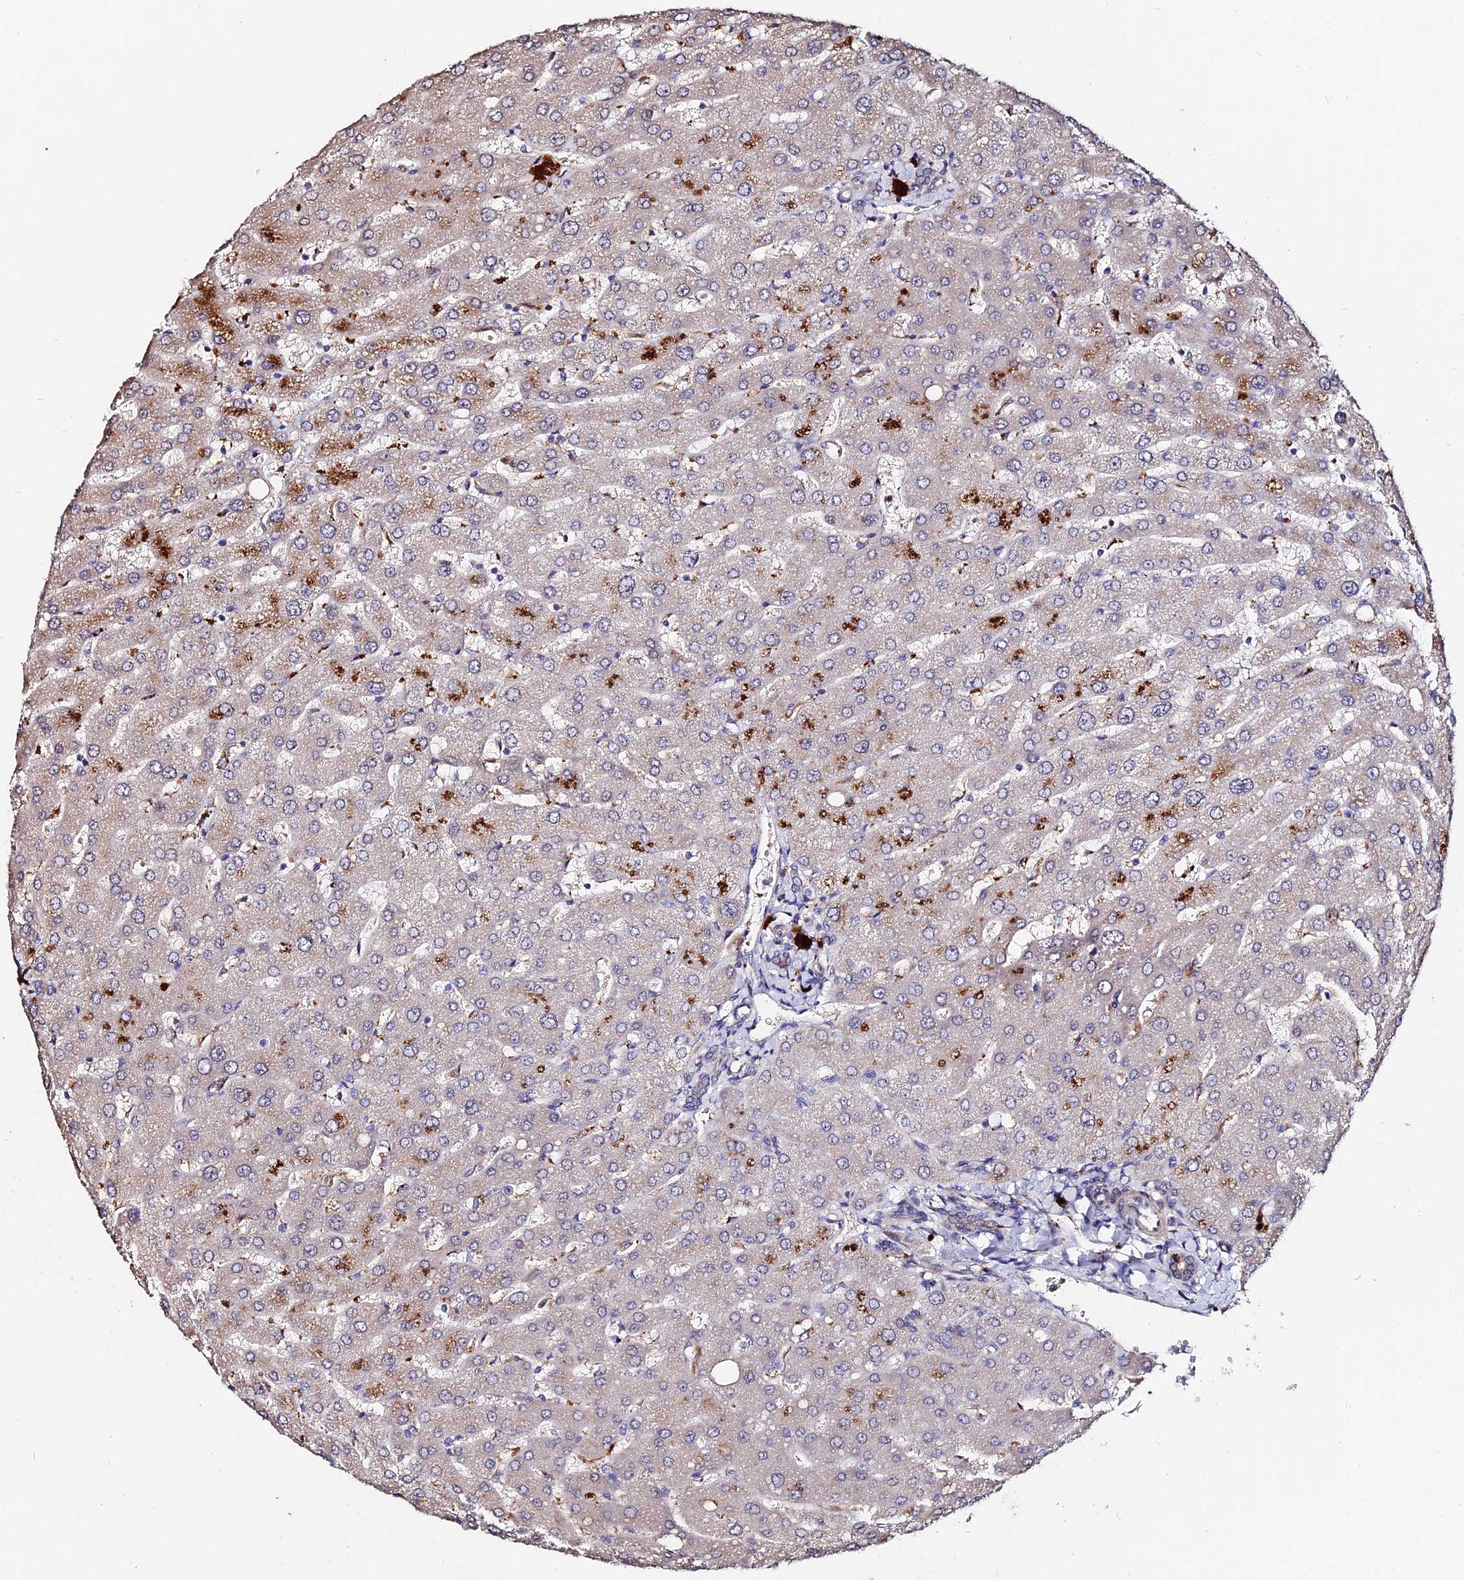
{"staining": {"intensity": "weak", "quantity": "<25%", "location": "cytoplasmic/membranous"}, "tissue": "liver", "cell_type": "Cholangiocytes", "image_type": "normal", "snomed": [{"axis": "morphology", "description": "Normal tissue, NOS"}, {"axis": "topography", "description": "Liver"}], "caption": "The histopathology image reveals no significant expression in cholangiocytes of liver. (Brightfield microscopy of DAB (3,3'-diaminobenzidine) IHC at high magnification).", "gene": "ACTR5", "patient": {"sex": "male", "age": 55}}